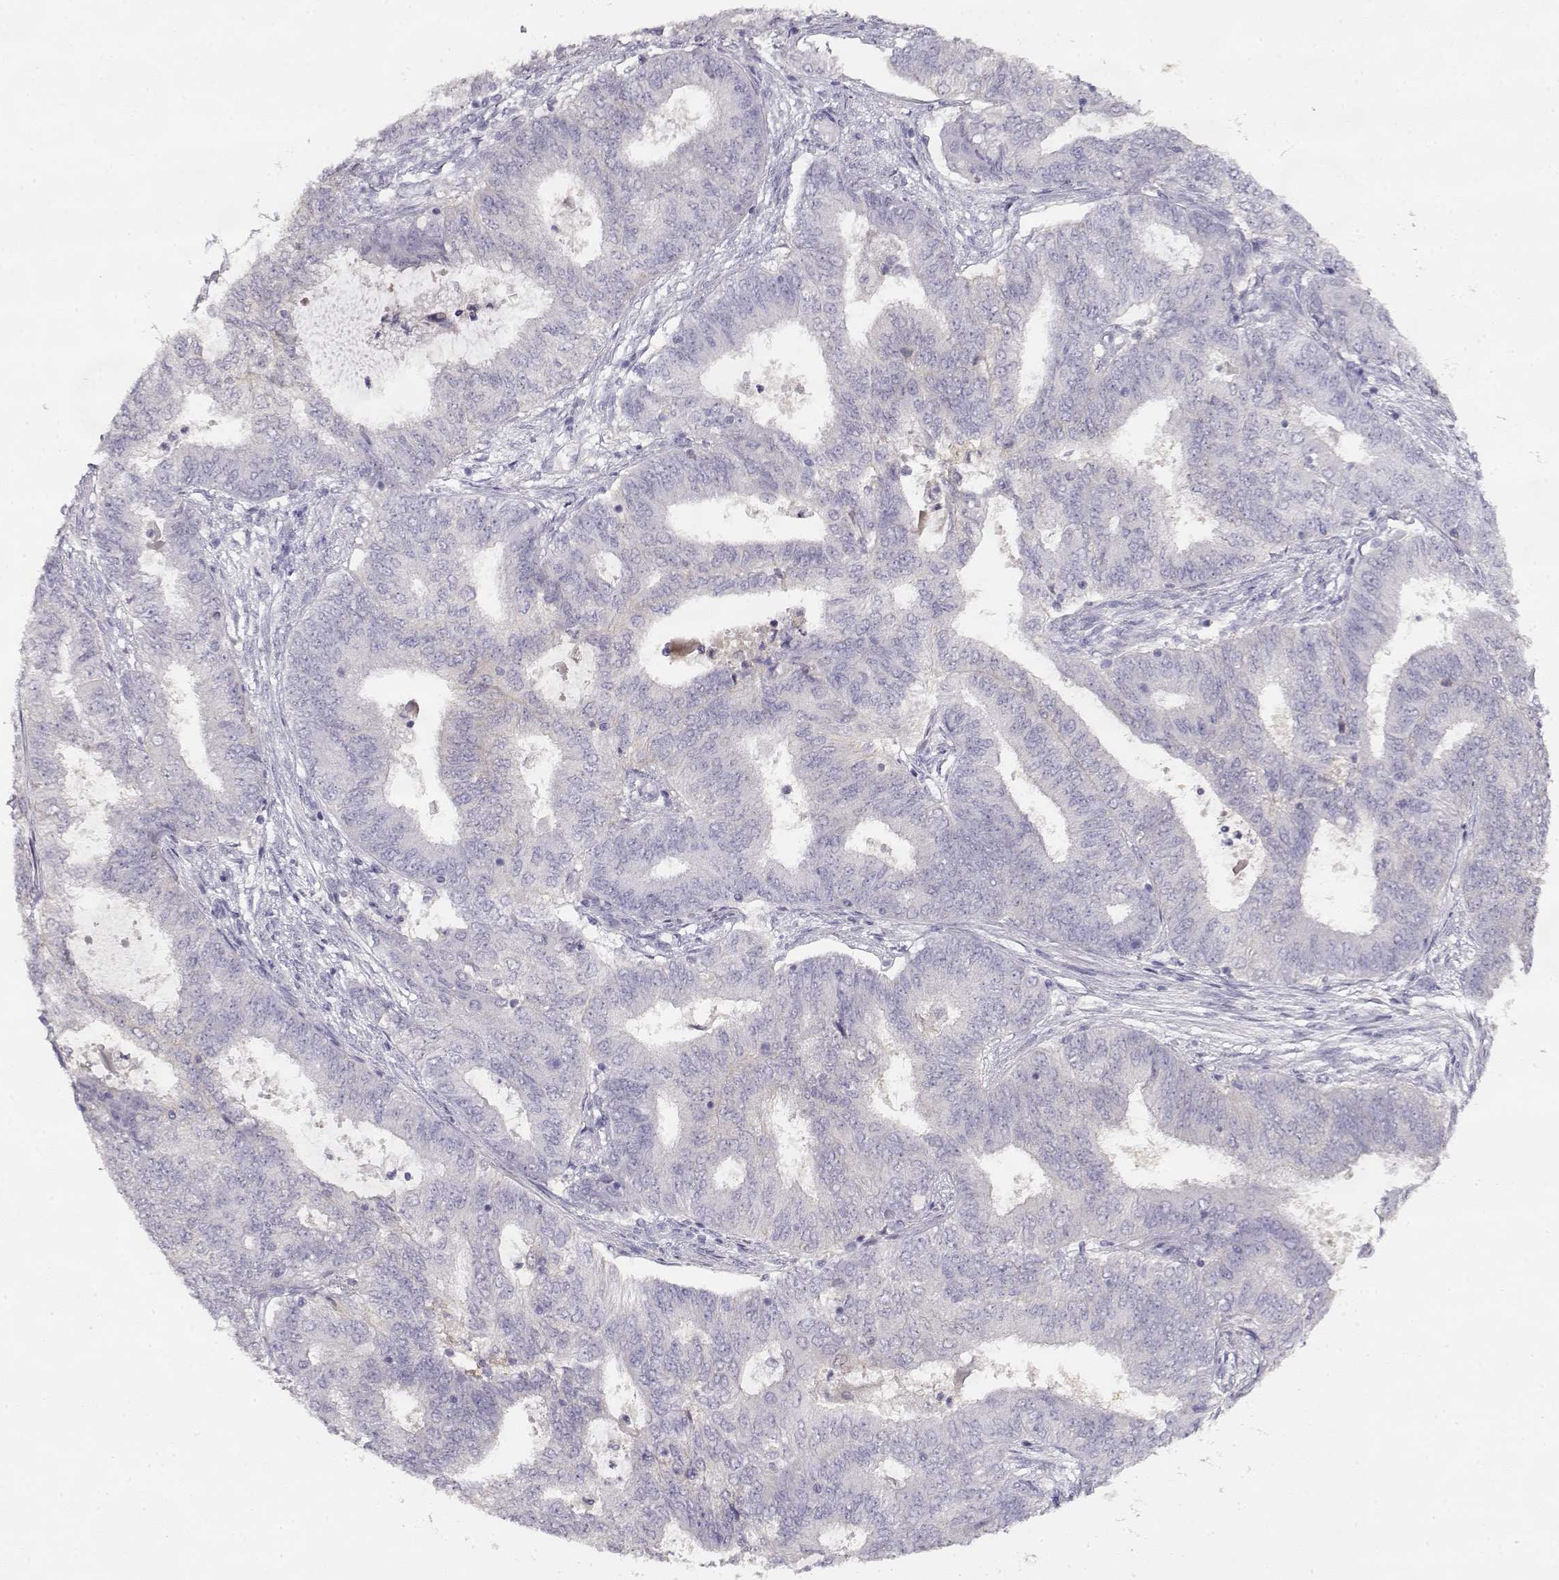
{"staining": {"intensity": "negative", "quantity": "none", "location": "none"}, "tissue": "endometrial cancer", "cell_type": "Tumor cells", "image_type": "cancer", "snomed": [{"axis": "morphology", "description": "Adenocarcinoma, NOS"}, {"axis": "topography", "description": "Endometrium"}], "caption": "High magnification brightfield microscopy of adenocarcinoma (endometrial) stained with DAB (3,3'-diaminobenzidine) (brown) and counterstained with hematoxylin (blue): tumor cells show no significant staining. (Brightfield microscopy of DAB IHC at high magnification).", "gene": "NDRG4", "patient": {"sex": "female", "age": 62}}